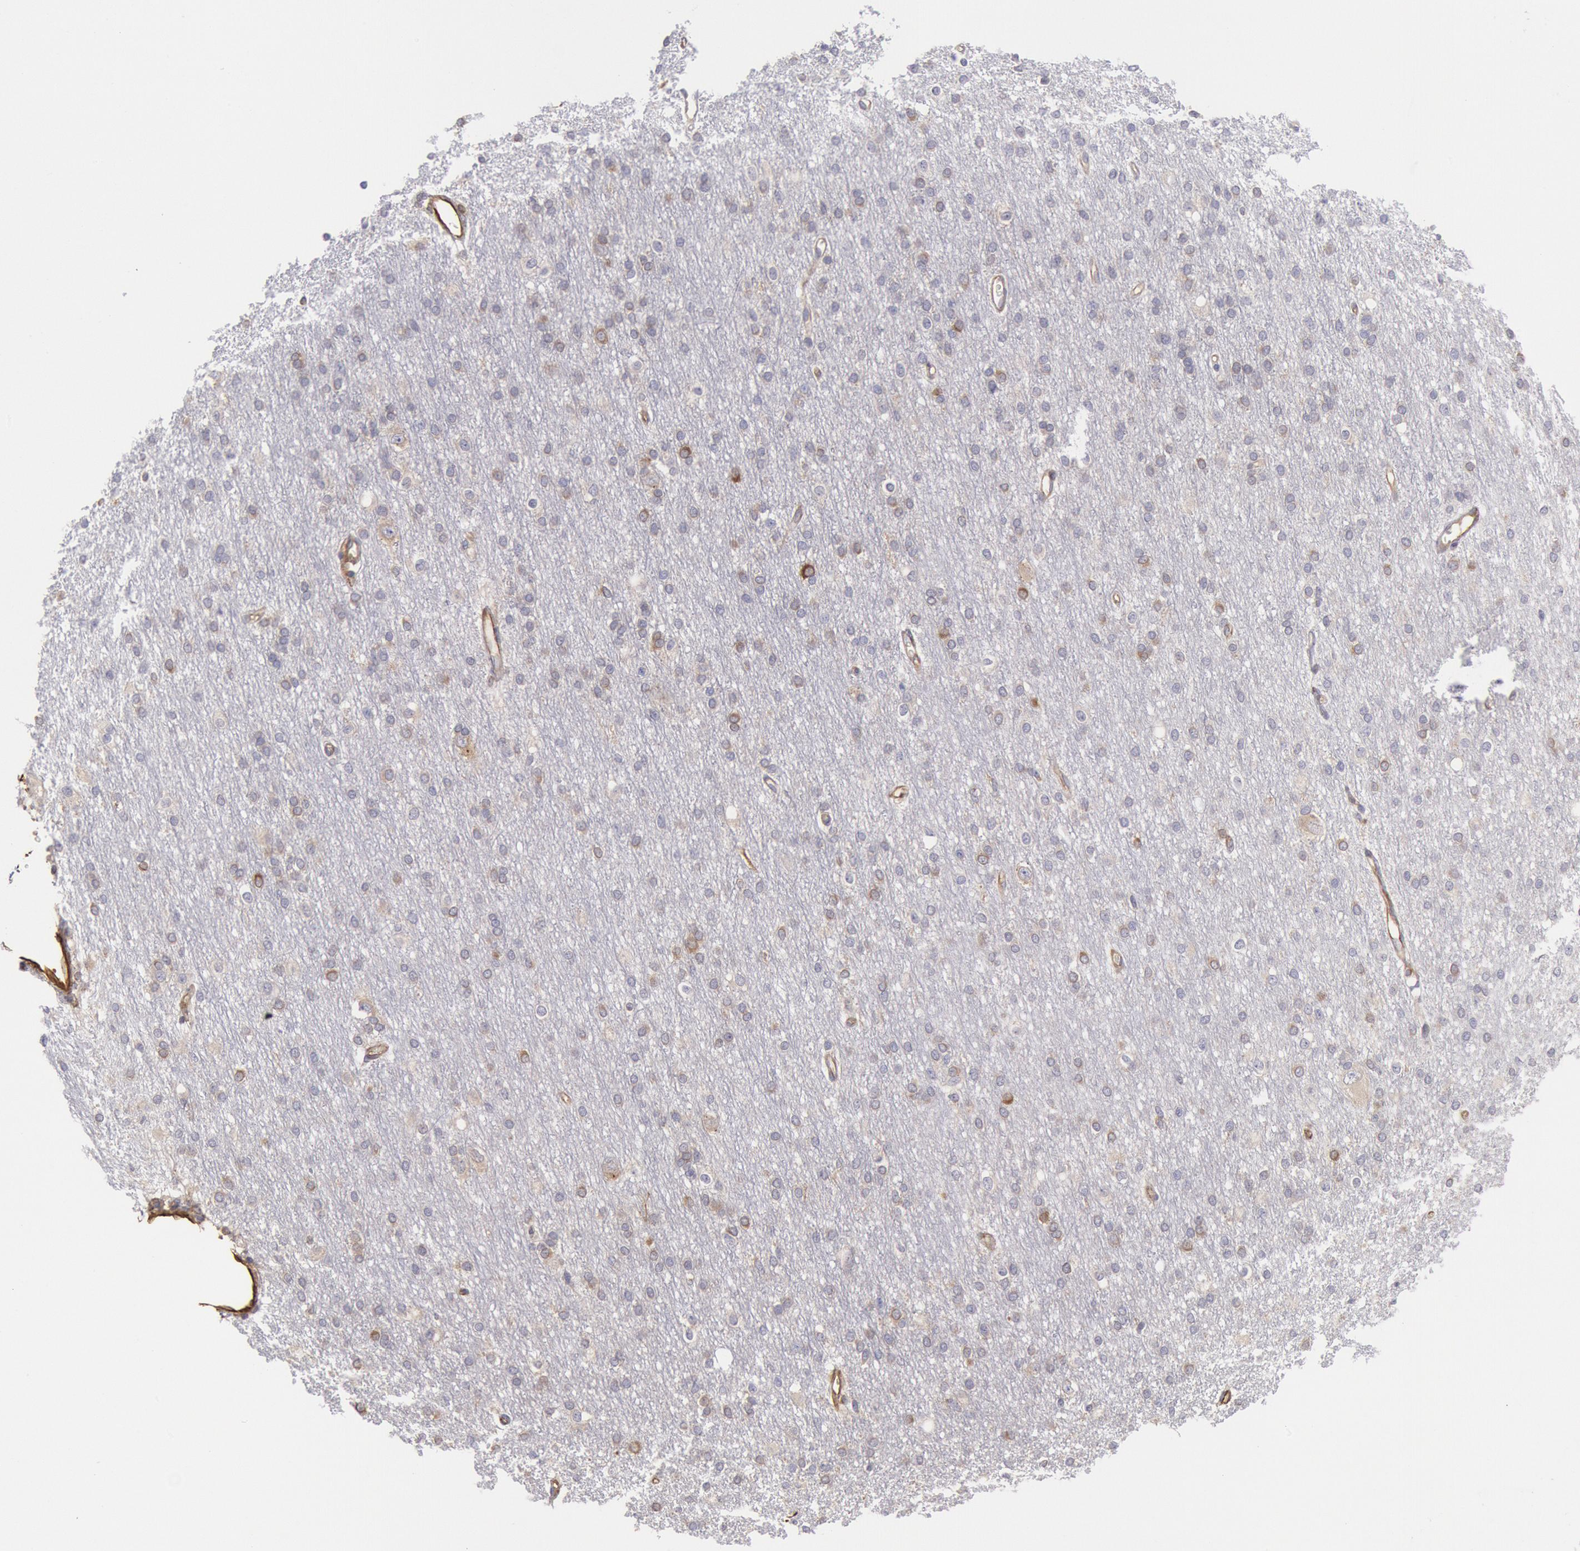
{"staining": {"intensity": "moderate", "quantity": ">75%", "location": "cytoplasmic/membranous"}, "tissue": "cerebral cortex", "cell_type": "Endothelial cells", "image_type": "normal", "snomed": [{"axis": "morphology", "description": "Normal tissue, NOS"}, {"axis": "morphology", "description": "Inflammation, NOS"}, {"axis": "topography", "description": "Cerebral cortex"}], "caption": "A photomicrograph of human cerebral cortex stained for a protein displays moderate cytoplasmic/membranous brown staining in endothelial cells.", "gene": "RNF139", "patient": {"sex": "male", "age": 6}}